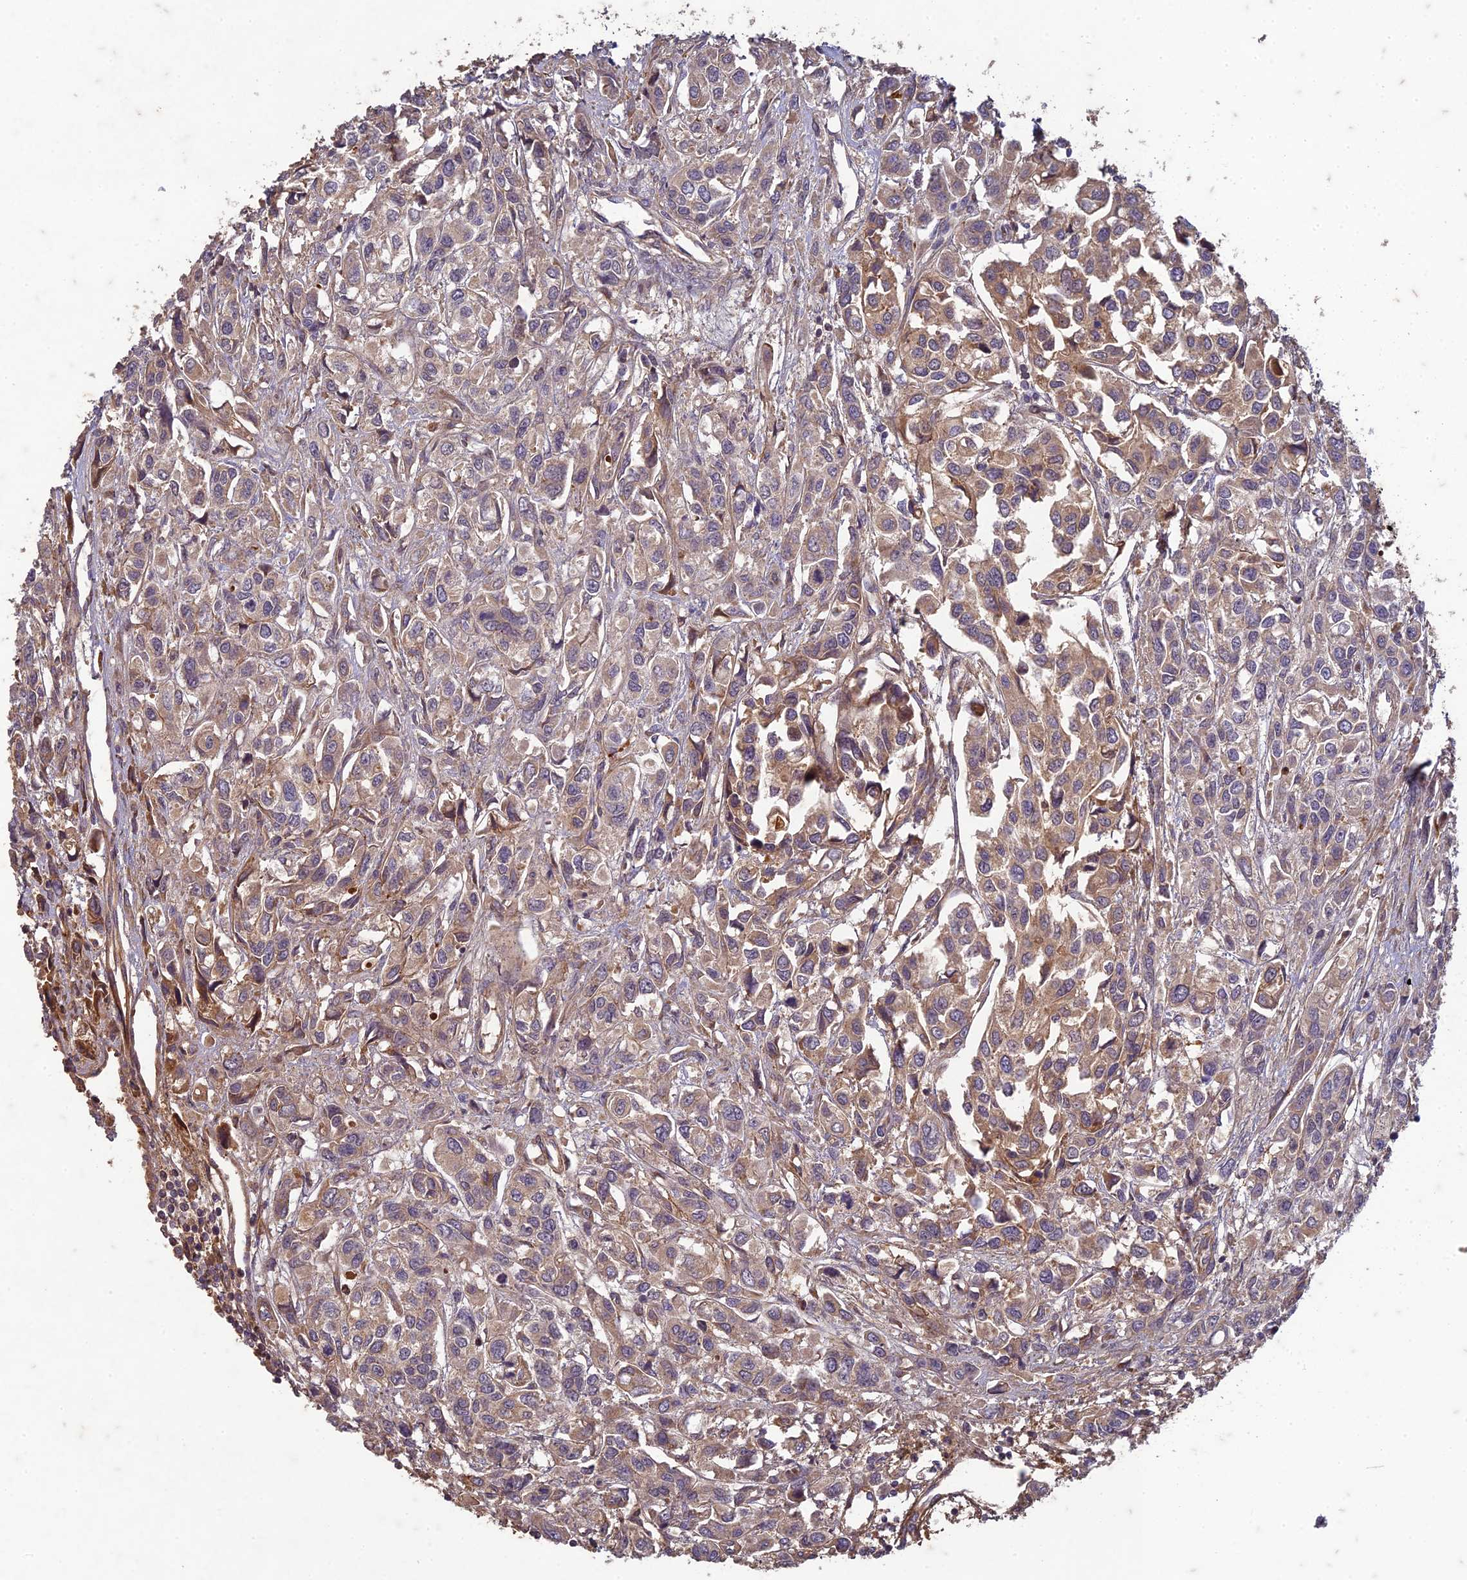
{"staining": {"intensity": "moderate", "quantity": "25%-75%", "location": "cytoplasmic/membranous"}, "tissue": "urothelial cancer", "cell_type": "Tumor cells", "image_type": "cancer", "snomed": [{"axis": "morphology", "description": "Urothelial carcinoma, High grade"}, {"axis": "topography", "description": "Urinary bladder"}], "caption": "Urothelial cancer stained for a protein (brown) demonstrates moderate cytoplasmic/membranous positive expression in approximately 25%-75% of tumor cells.", "gene": "TCF25", "patient": {"sex": "male", "age": 67}}